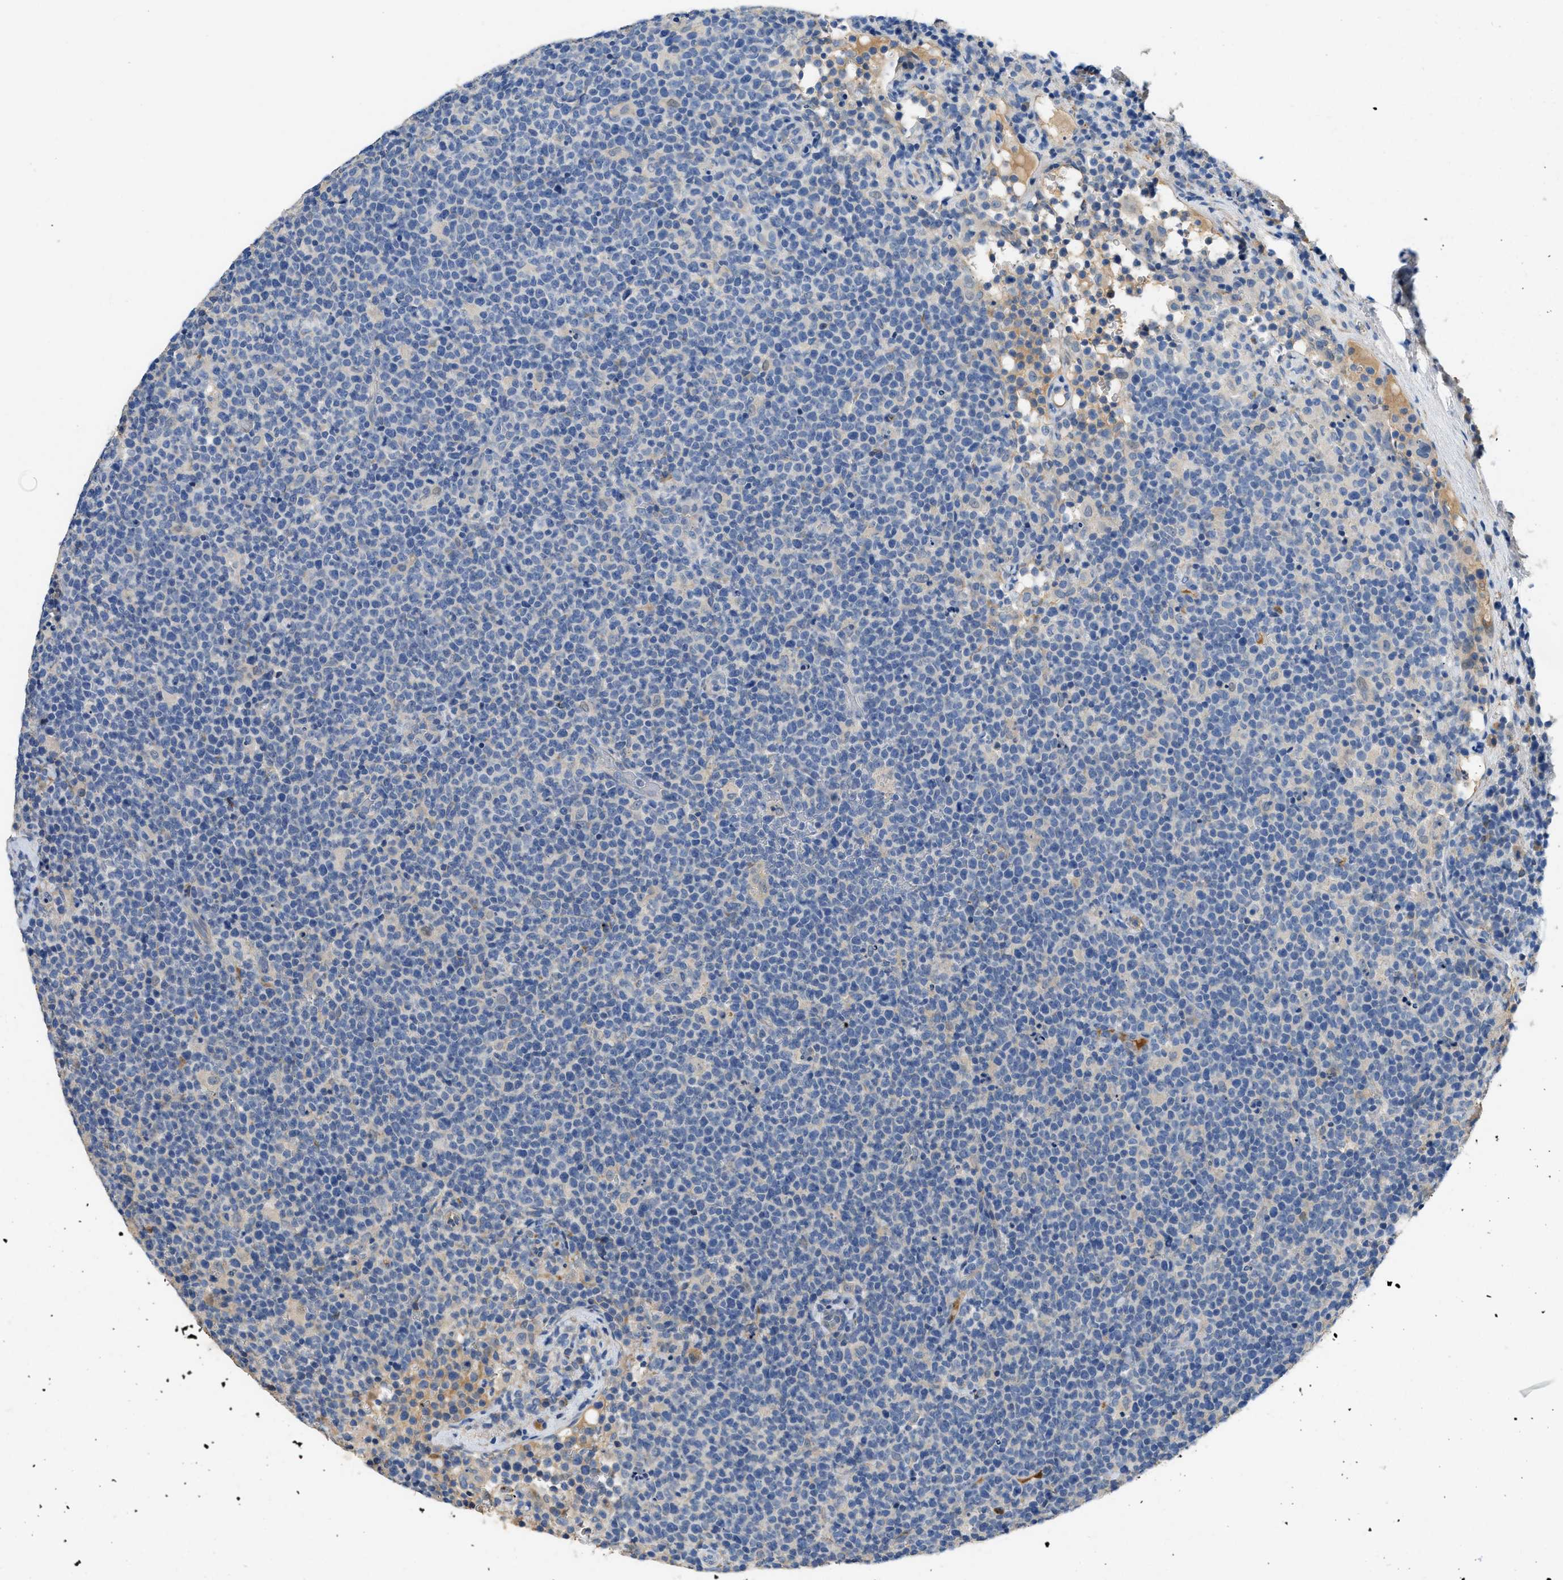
{"staining": {"intensity": "negative", "quantity": "none", "location": "none"}, "tissue": "lymphoma", "cell_type": "Tumor cells", "image_type": "cancer", "snomed": [{"axis": "morphology", "description": "Malignant lymphoma, non-Hodgkin's type, High grade"}, {"axis": "topography", "description": "Lymph node"}], "caption": "IHC image of neoplastic tissue: human lymphoma stained with DAB displays no significant protein positivity in tumor cells.", "gene": "C1S", "patient": {"sex": "male", "age": 61}}